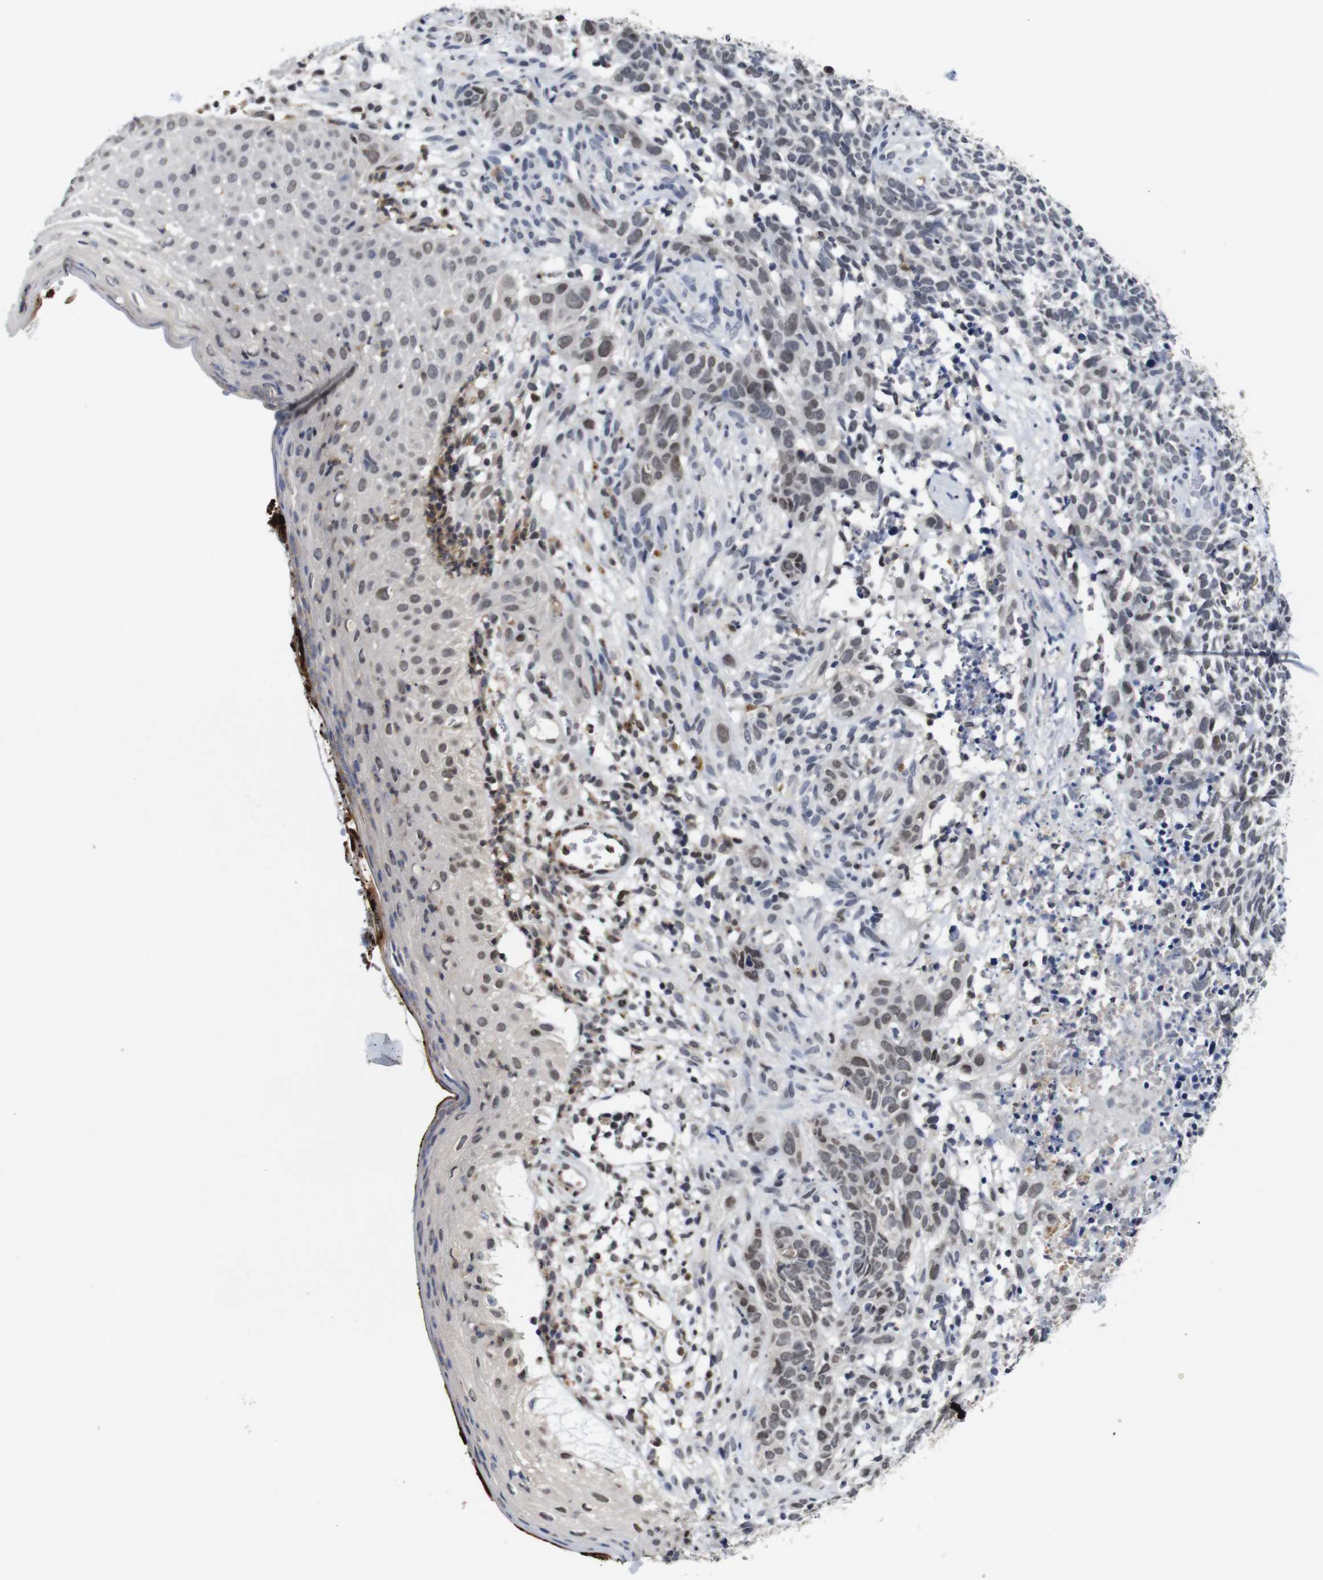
{"staining": {"intensity": "weak", "quantity": "25%-75%", "location": "nuclear"}, "tissue": "skin cancer", "cell_type": "Tumor cells", "image_type": "cancer", "snomed": [{"axis": "morphology", "description": "Basal cell carcinoma"}, {"axis": "topography", "description": "Skin"}], "caption": "High-power microscopy captured an immunohistochemistry image of skin cancer, revealing weak nuclear staining in about 25%-75% of tumor cells.", "gene": "NTRK3", "patient": {"sex": "female", "age": 84}}